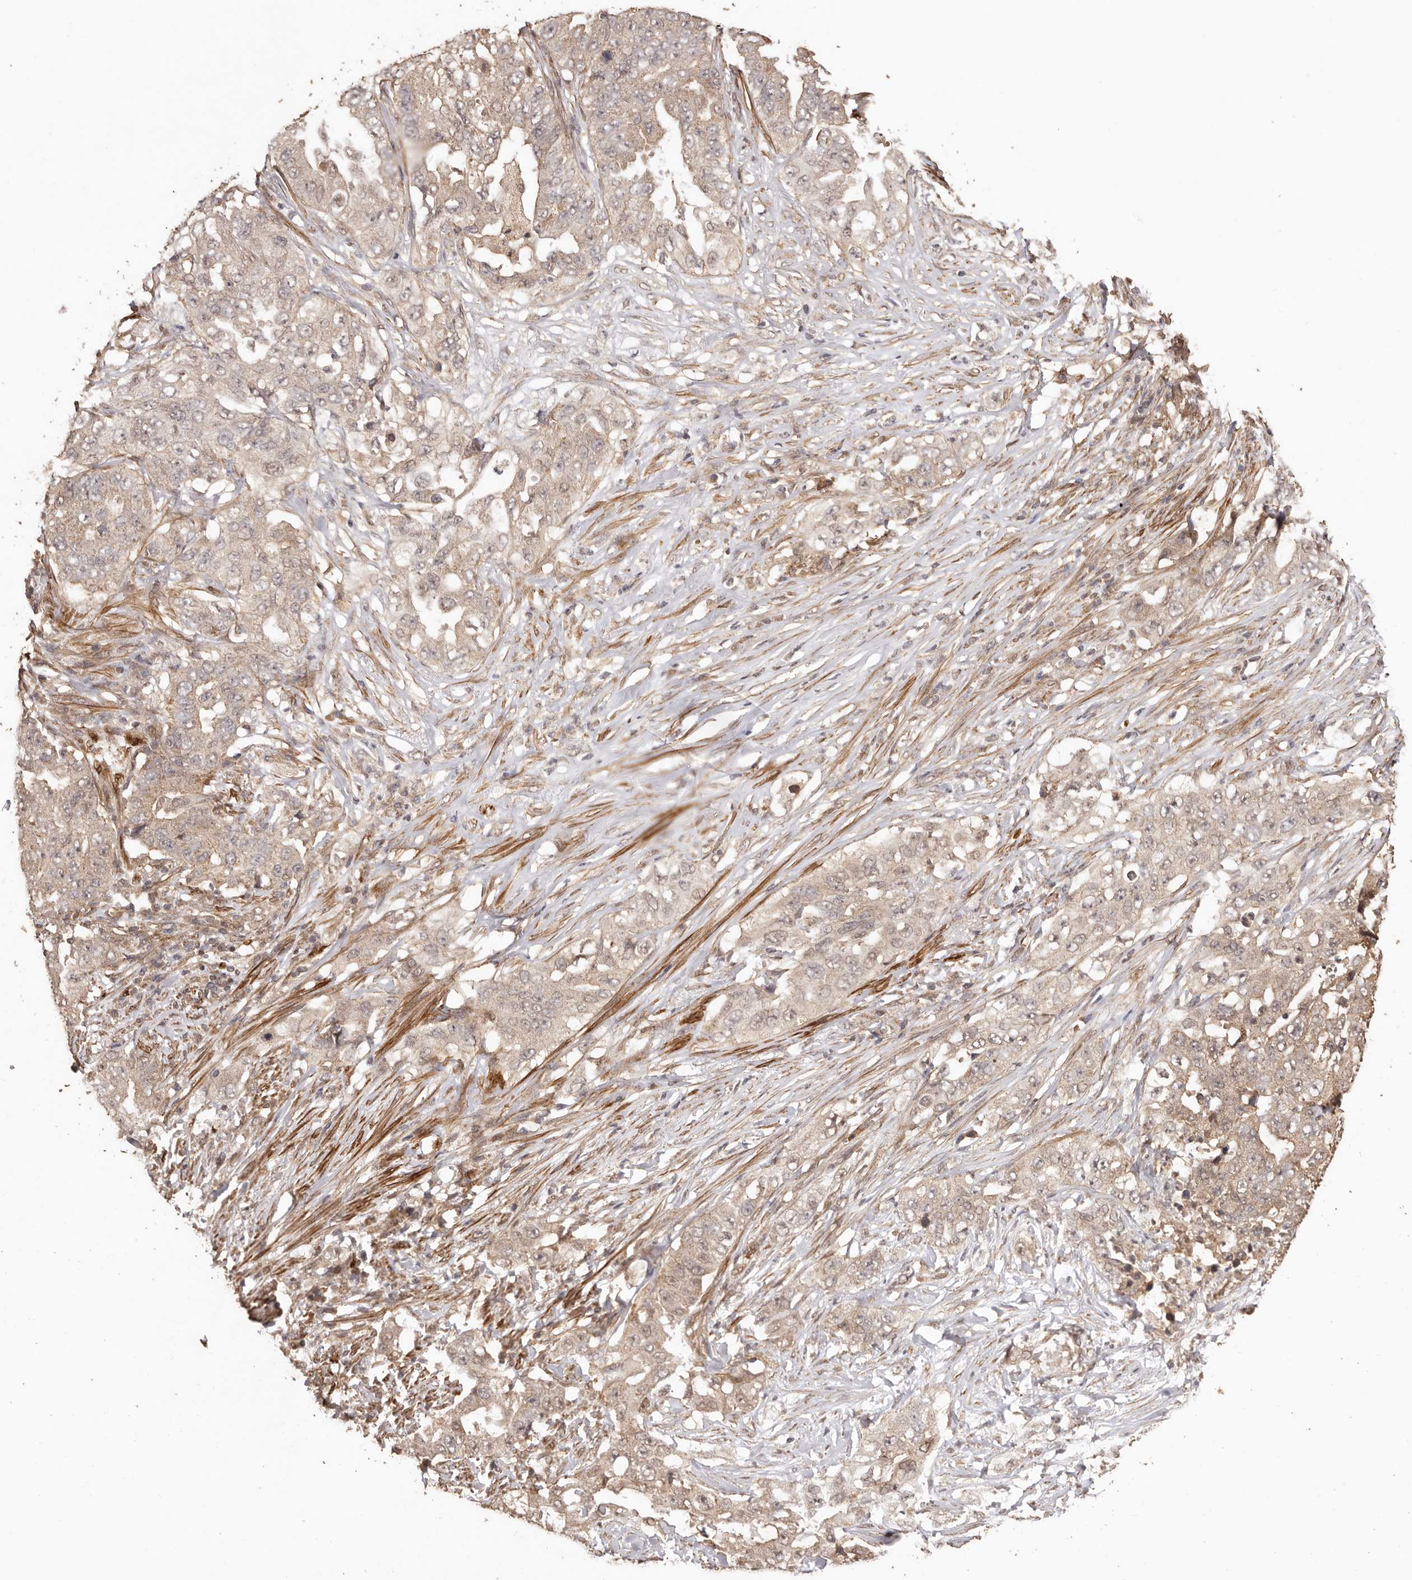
{"staining": {"intensity": "weak", "quantity": ">75%", "location": "cytoplasmic/membranous"}, "tissue": "lung cancer", "cell_type": "Tumor cells", "image_type": "cancer", "snomed": [{"axis": "morphology", "description": "Adenocarcinoma, NOS"}, {"axis": "topography", "description": "Lung"}], "caption": "High-power microscopy captured an immunohistochemistry micrograph of lung cancer (adenocarcinoma), revealing weak cytoplasmic/membranous positivity in approximately >75% of tumor cells.", "gene": "UBR2", "patient": {"sex": "female", "age": 51}}